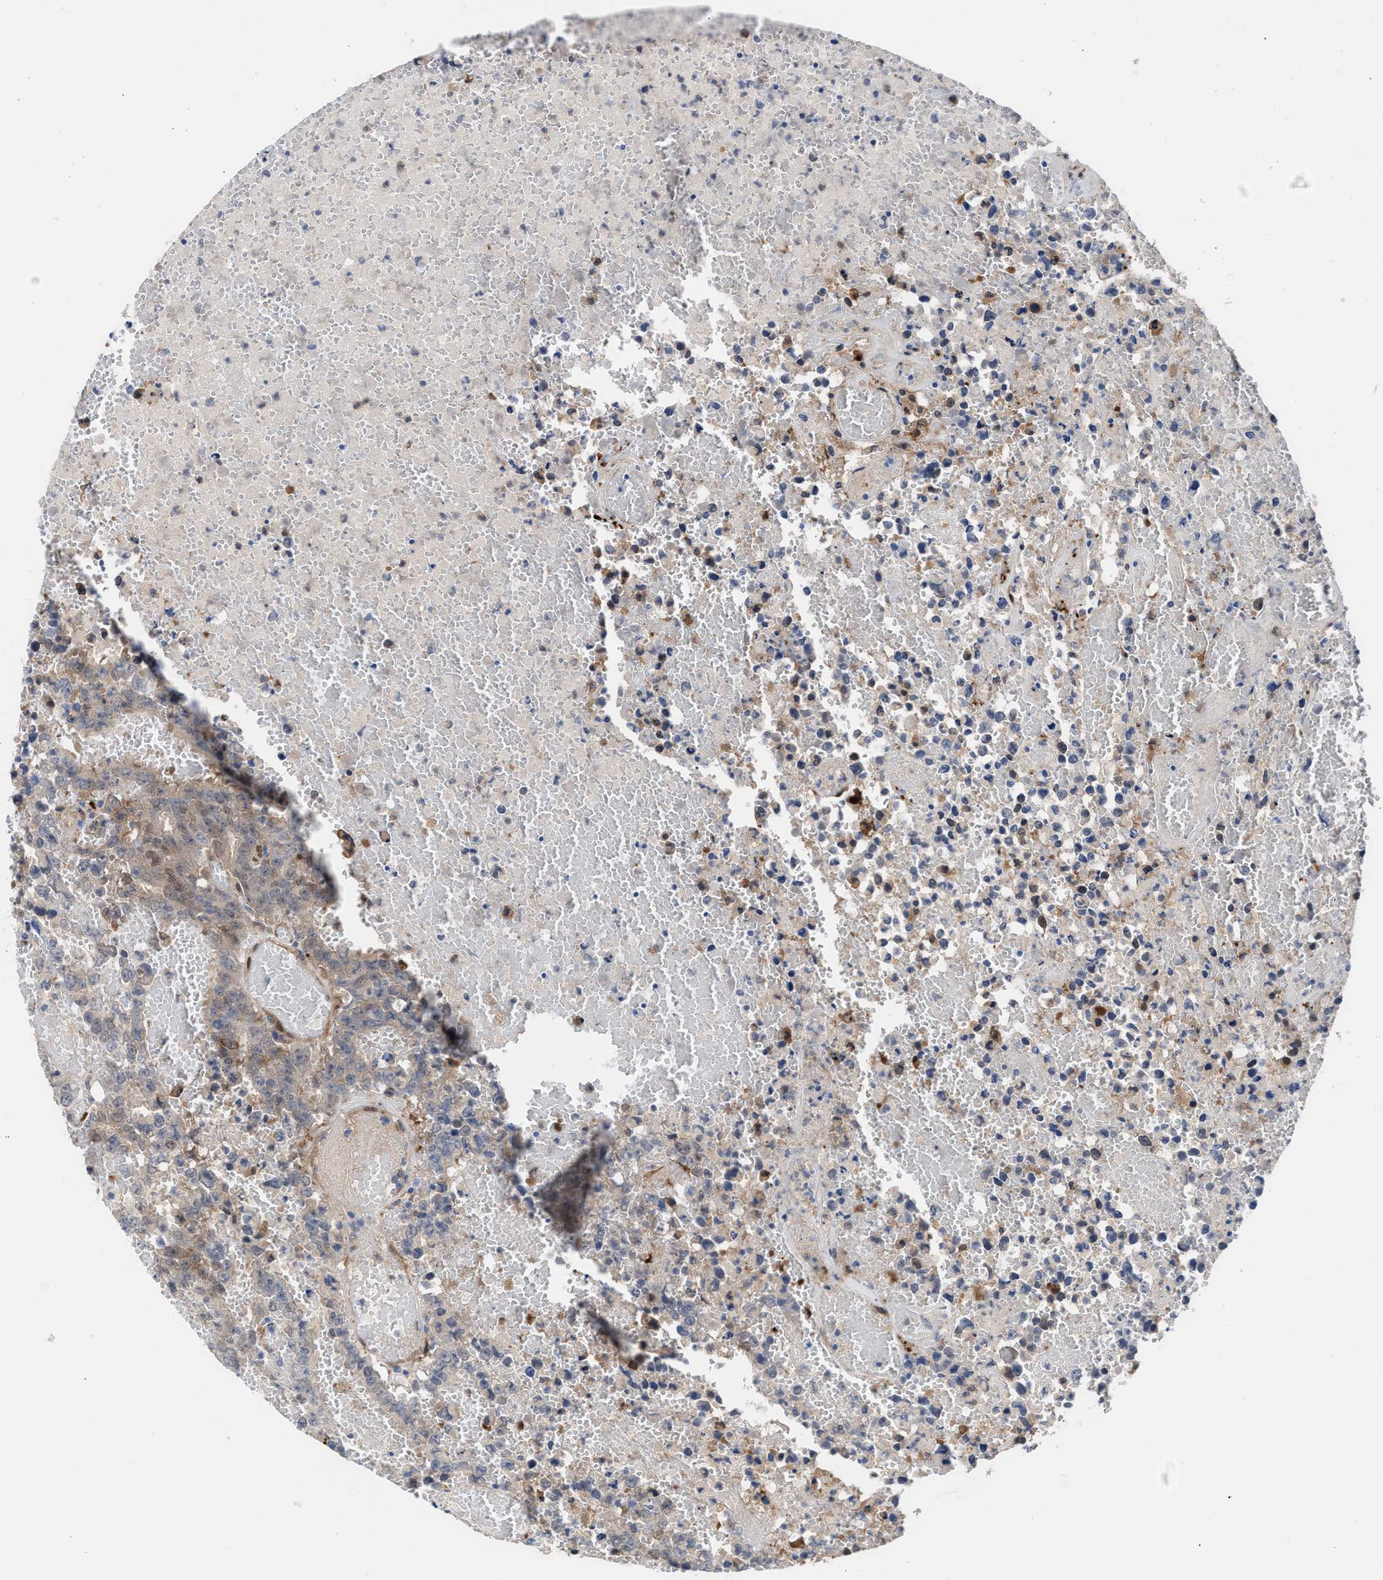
{"staining": {"intensity": "weak", "quantity": "<25%", "location": "cytoplasmic/membranous,nuclear"}, "tissue": "testis cancer", "cell_type": "Tumor cells", "image_type": "cancer", "snomed": [{"axis": "morphology", "description": "Carcinoma, Embryonal, NOS"}, {"axis": "topography", "description": "Testis"}], "caption": "Tumor cells are negative for brown protein staining in embryonal carcinoma (testis). Nuclei are stained in blue.", "gene": "TP53I3", "patient": {"sex": "male", "age": 25}}